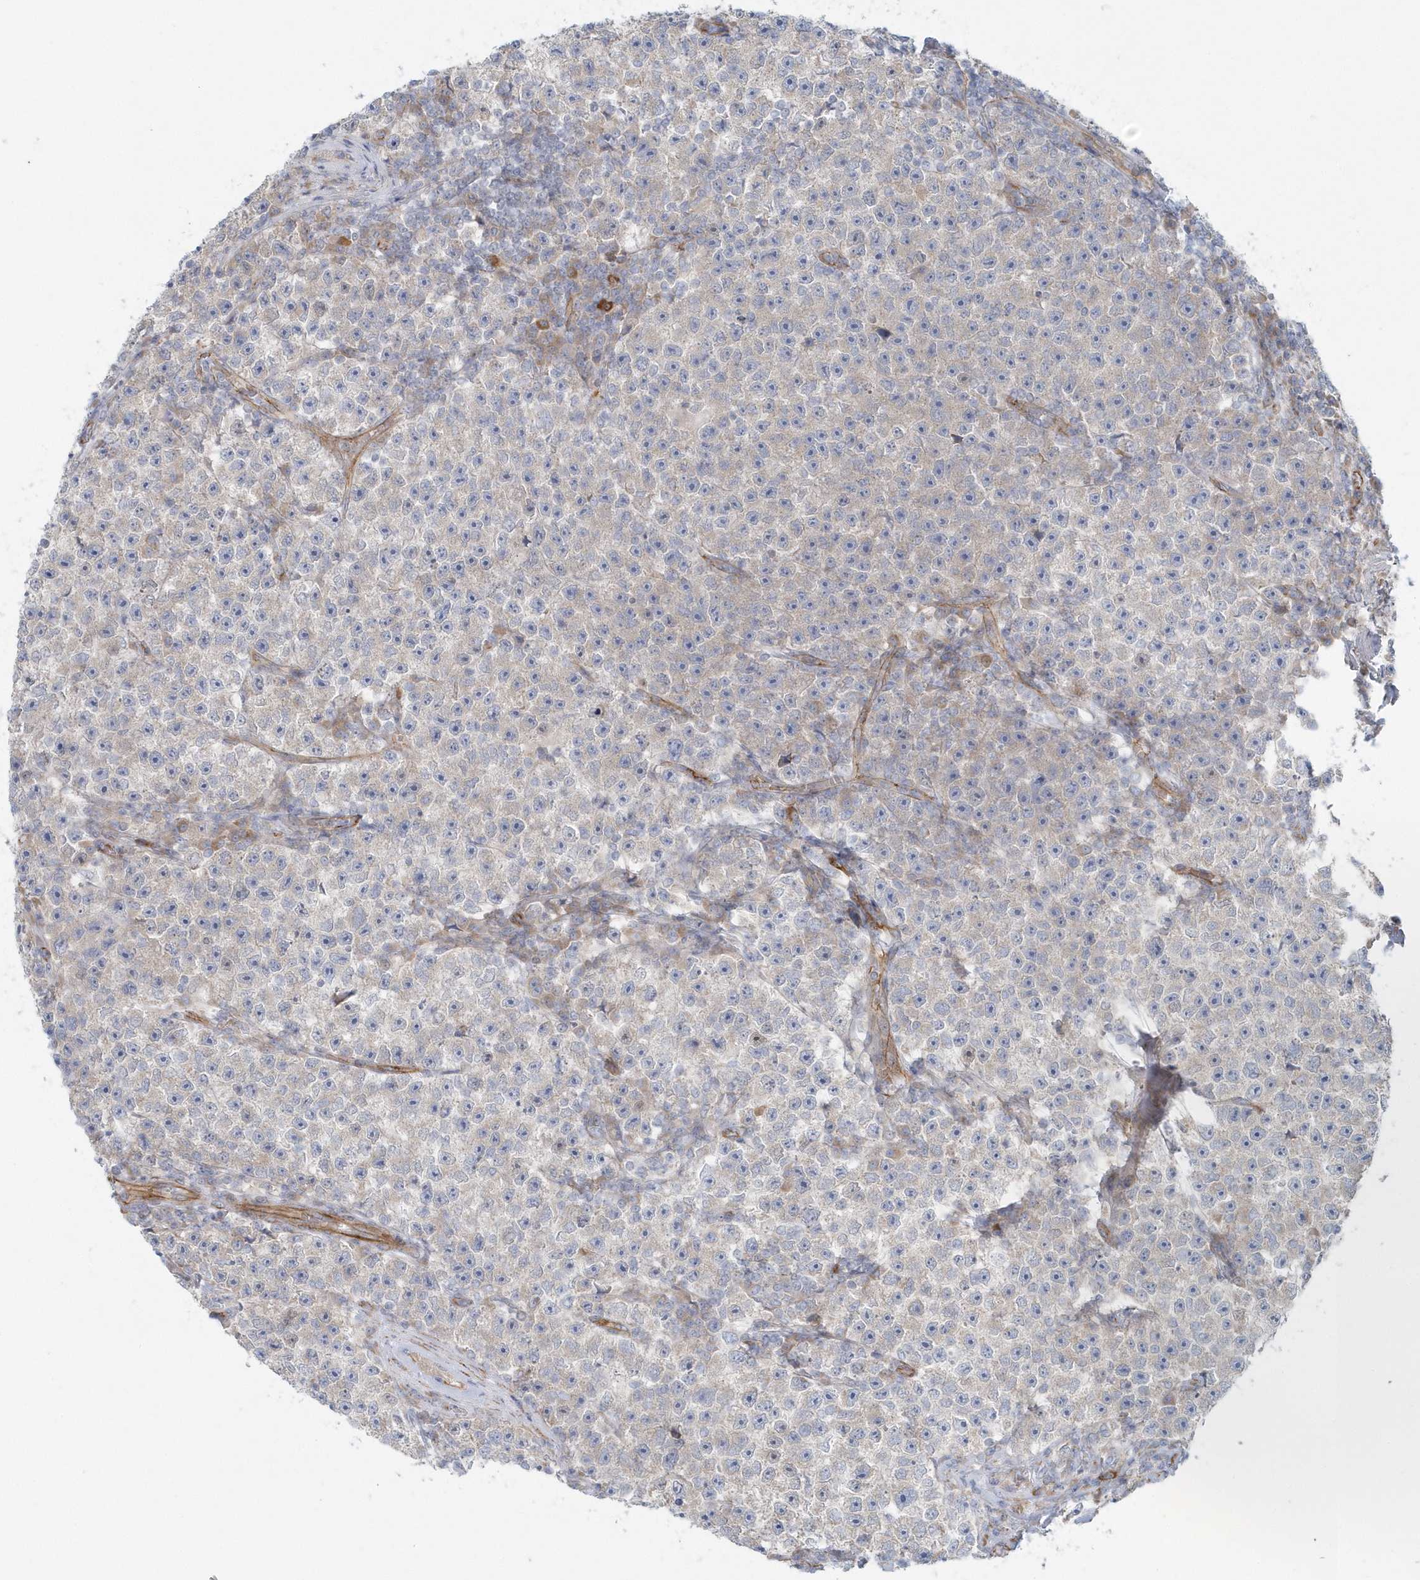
{"staining": {"intensity": "negative", "quantity": "none", "location": "none"}, "tissue": "testis cancer", "cell_type": "Tumor cells", "image_type": "cancer", "snomed": [{"axis": "morphology", "description": "Seminoma, NOS"}, {"axis": "topography", "description": "Testis"}], "caption": "High magnification brightfield microscopy of seminoma (testis) stained with DAB (brown) and counterstained with hematoxylin (blue): tumor cells show no significant expression.", "gene": "GPR152", "patient": {"sex": "male", "age": 22}}